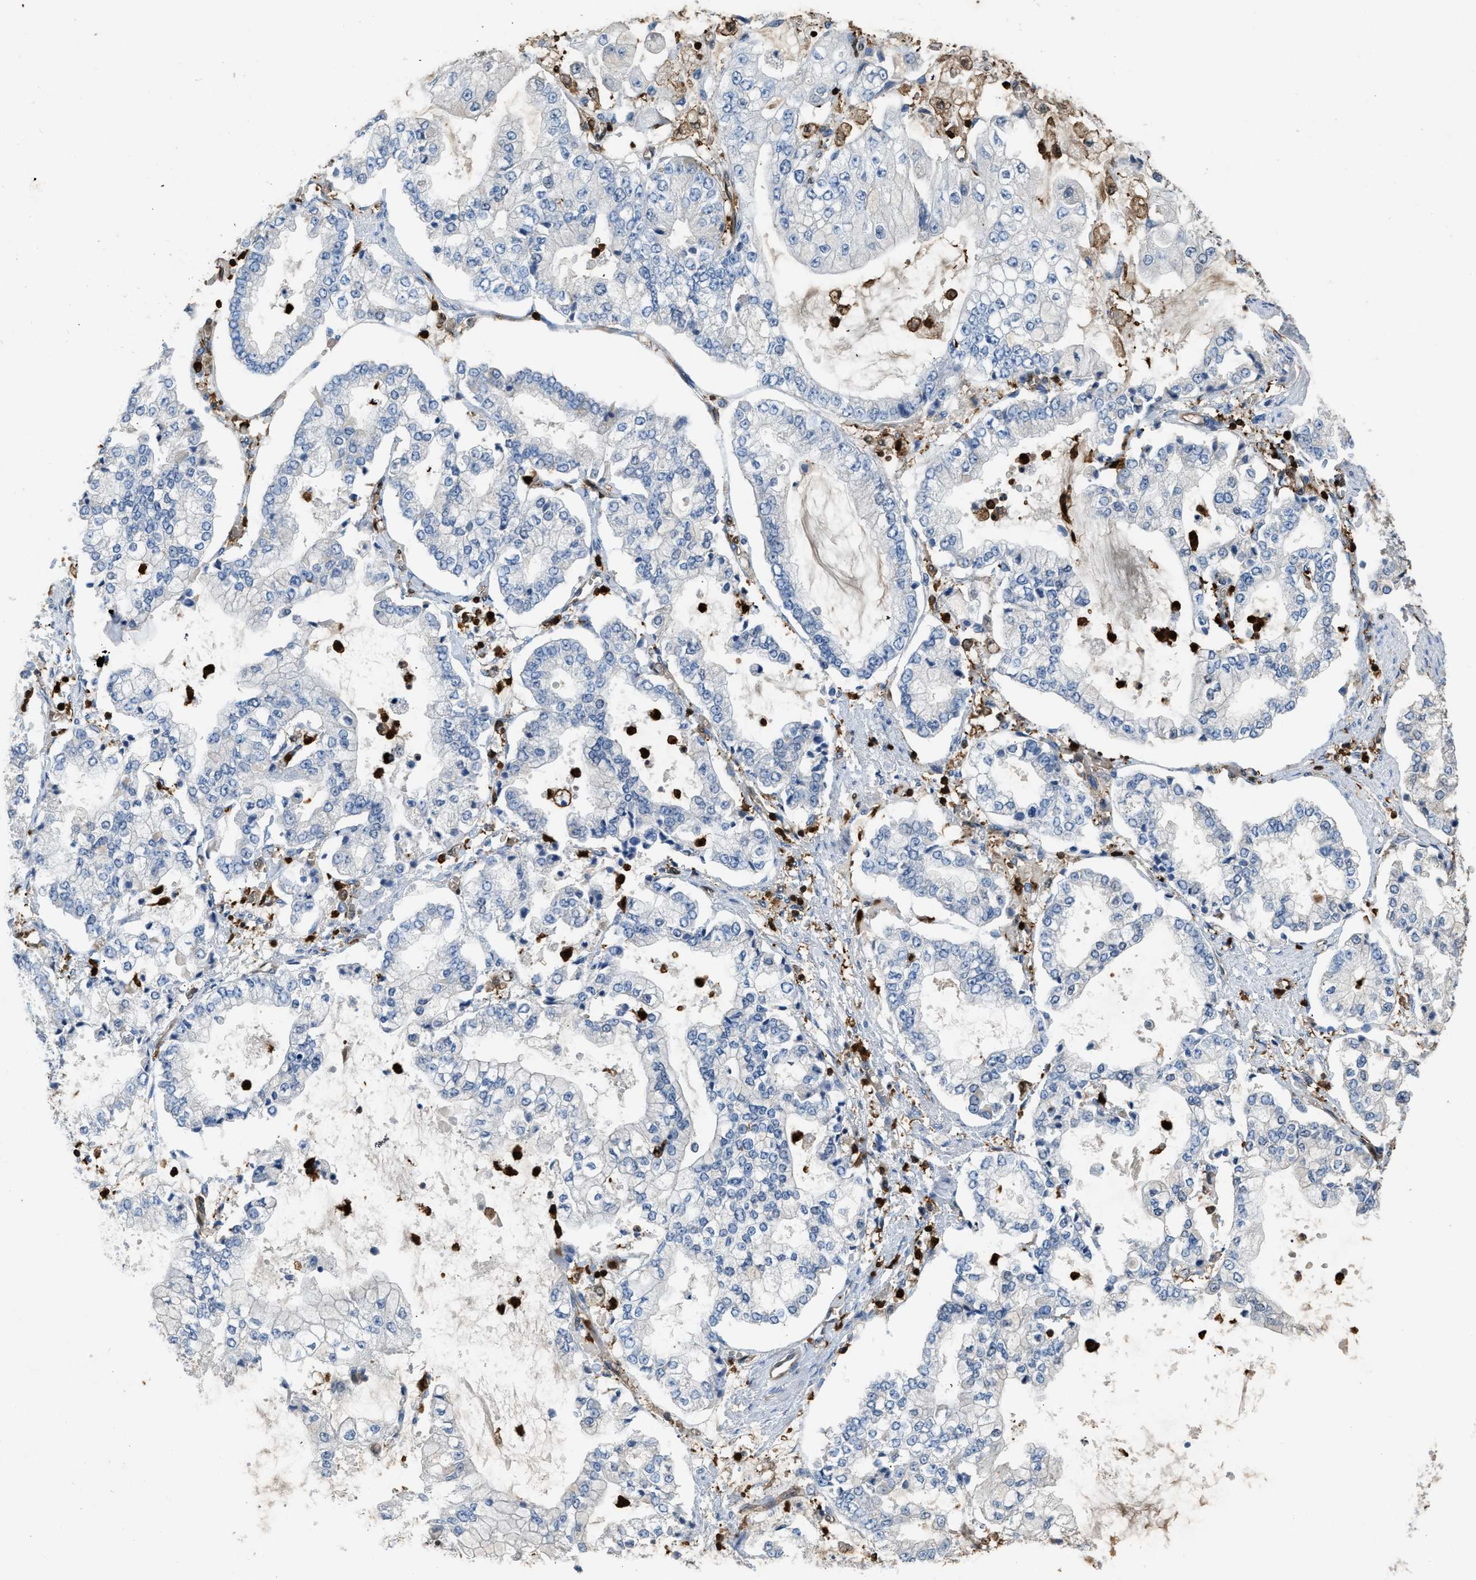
{"staining": {"intensity": "negative", "quantity": "none", "location": "none"}, "tissue": "stomach cancer", "cell_type": "Tumor cells", "image_type": "cancer", "snomed": [{"axis": "morphology", "description": "Adenocarcinoma, NOS"}, {"axis": "topography", "description": "Stomach"}], "caption": "DAB (3,3'-diaminobenzidine) immunohistochemical staining of human stomach adenocarcinoma reveals no significant expression in tumor cells. (Brightfield microscopy of DAB immunohistochemistry (IHC) at high magnification).", "gene": "ARHGDIB", "patient": {"sex": "male", "age": 76}}